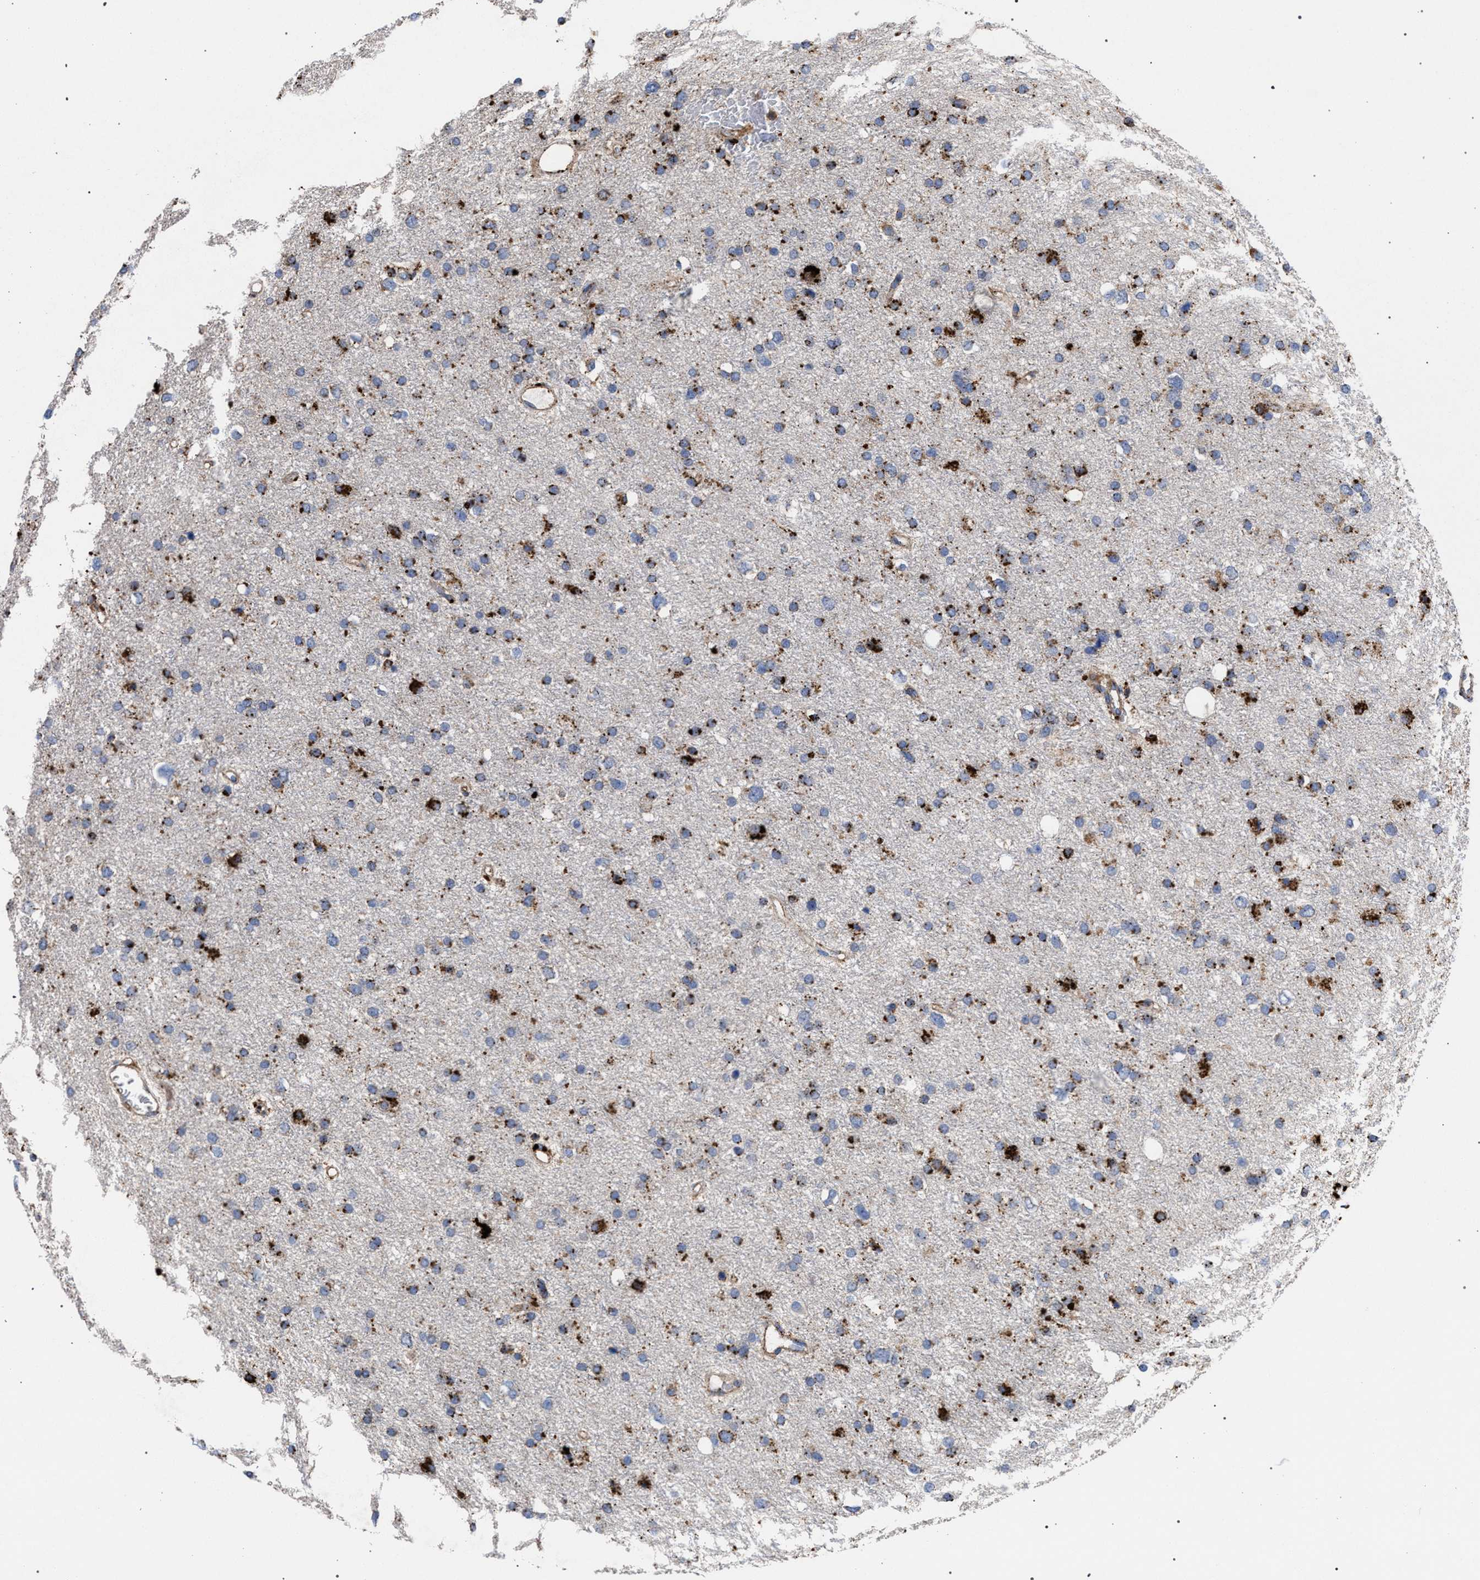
{"staining": {"intensity": "strong", "quantity": "<25%", "location": "cytoplasmic/membranous"}, "tissue": "glioma", "cell_type": "Tumor cells", "image_type": "cancer", "snomed": [{"axis": "morphology", "description": "Glioma, malignant, Low grade"}, {"axis": "topography", "description": "Brain"}], "caption": "Tumor cells demonstrate medium levels of strong cytoplasmic/membranous expression in about <25% of cells in glioma.", "gene": "PPT1", "patient": {"sex": "female", "age": 37}}